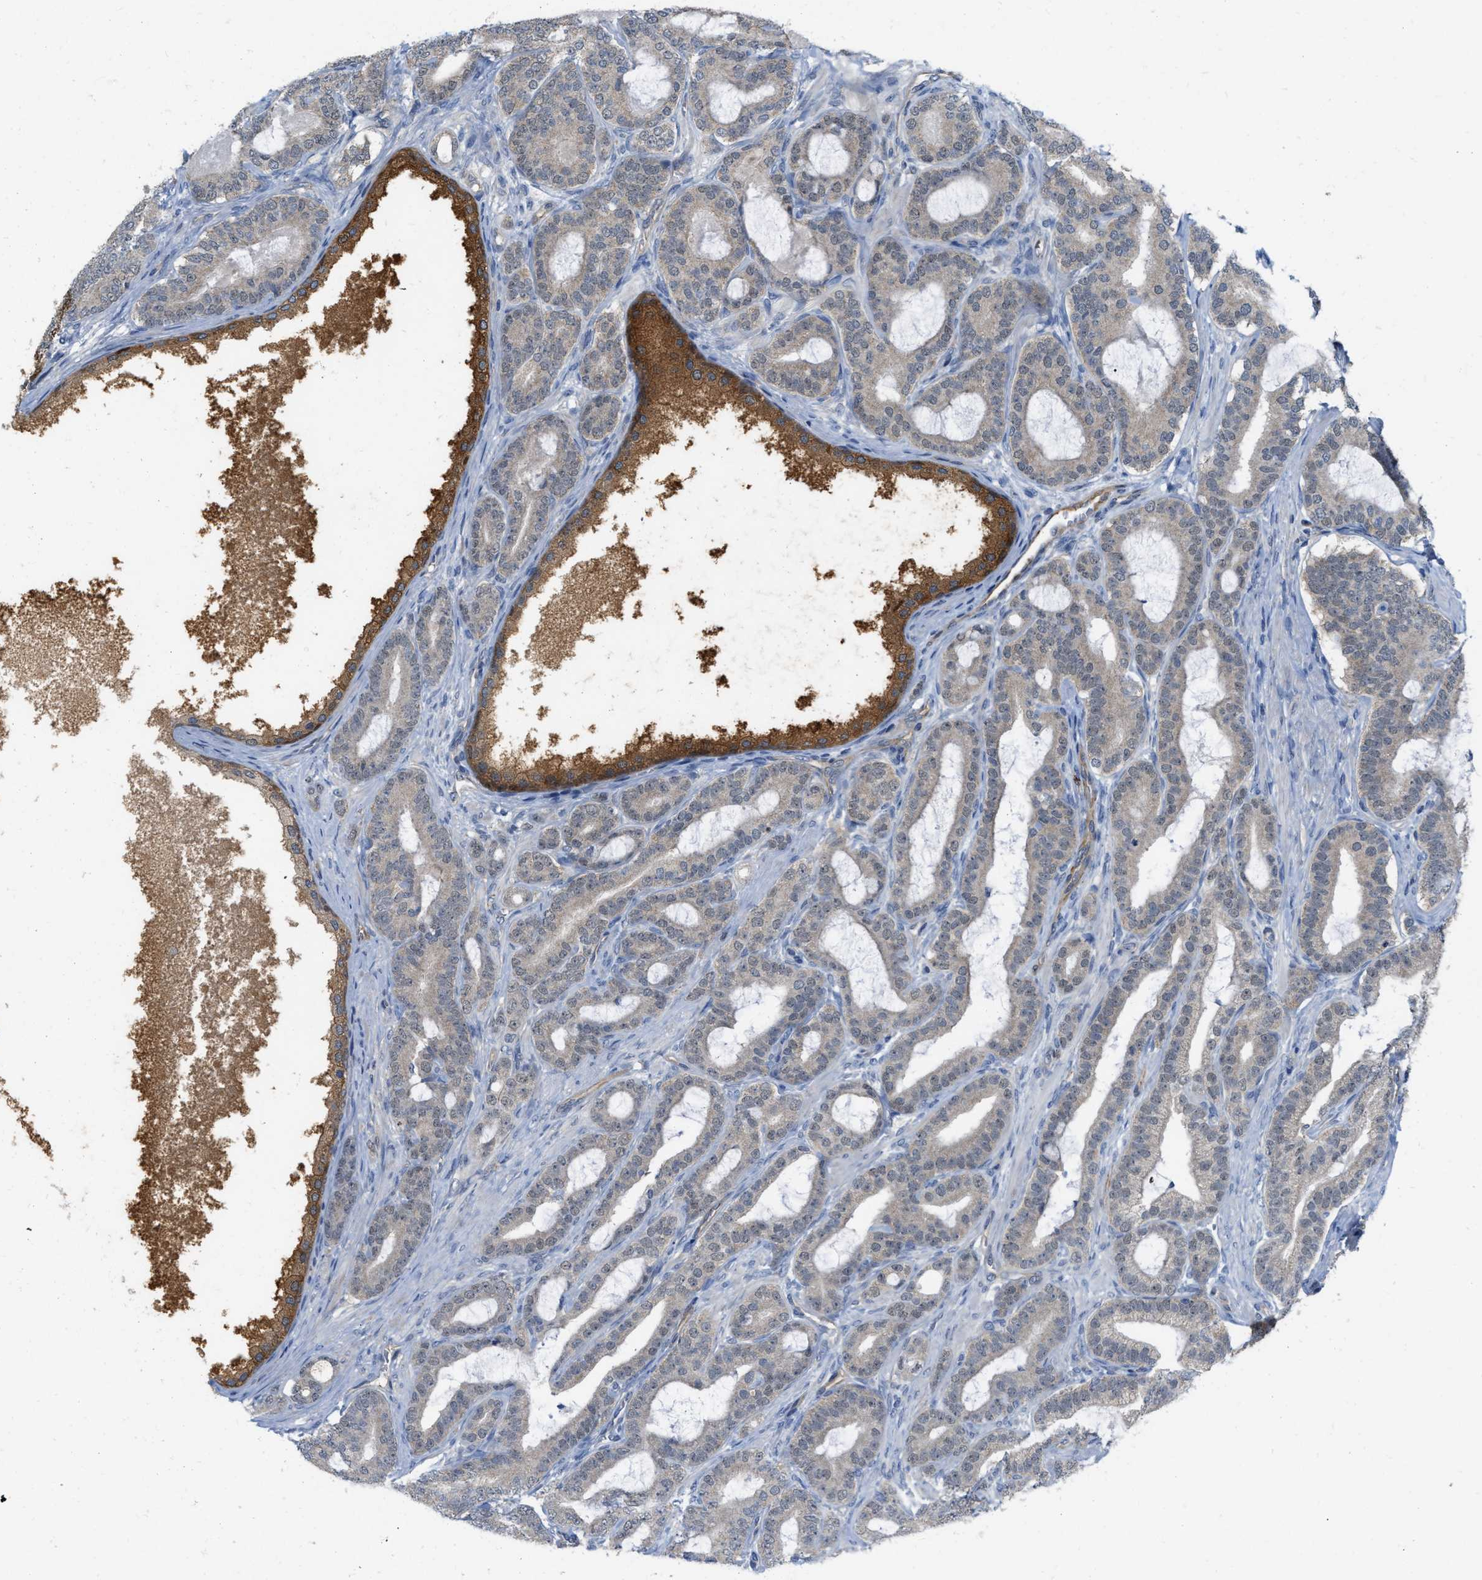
{"staining": {"intensity": "weak", "quantity": "<25%", "location": "cytoplasmic/membranous"}, "tissue": "prostate cancer", "cell_type": "Tumor cells", "image_type": "cancer", "snomed": [{"axis": "morphology", "description": "Adenocarcinoma, High grade"}, {"axis": "topography", "description": "Prostate"}], "caption": "Histopathology image shows no protein positivity in tumor cells of prostate adenocarcinoma (high-grade) tissue.", "gene": "NAPEPLD", "patient": {"sex": "male", "age": 60}}